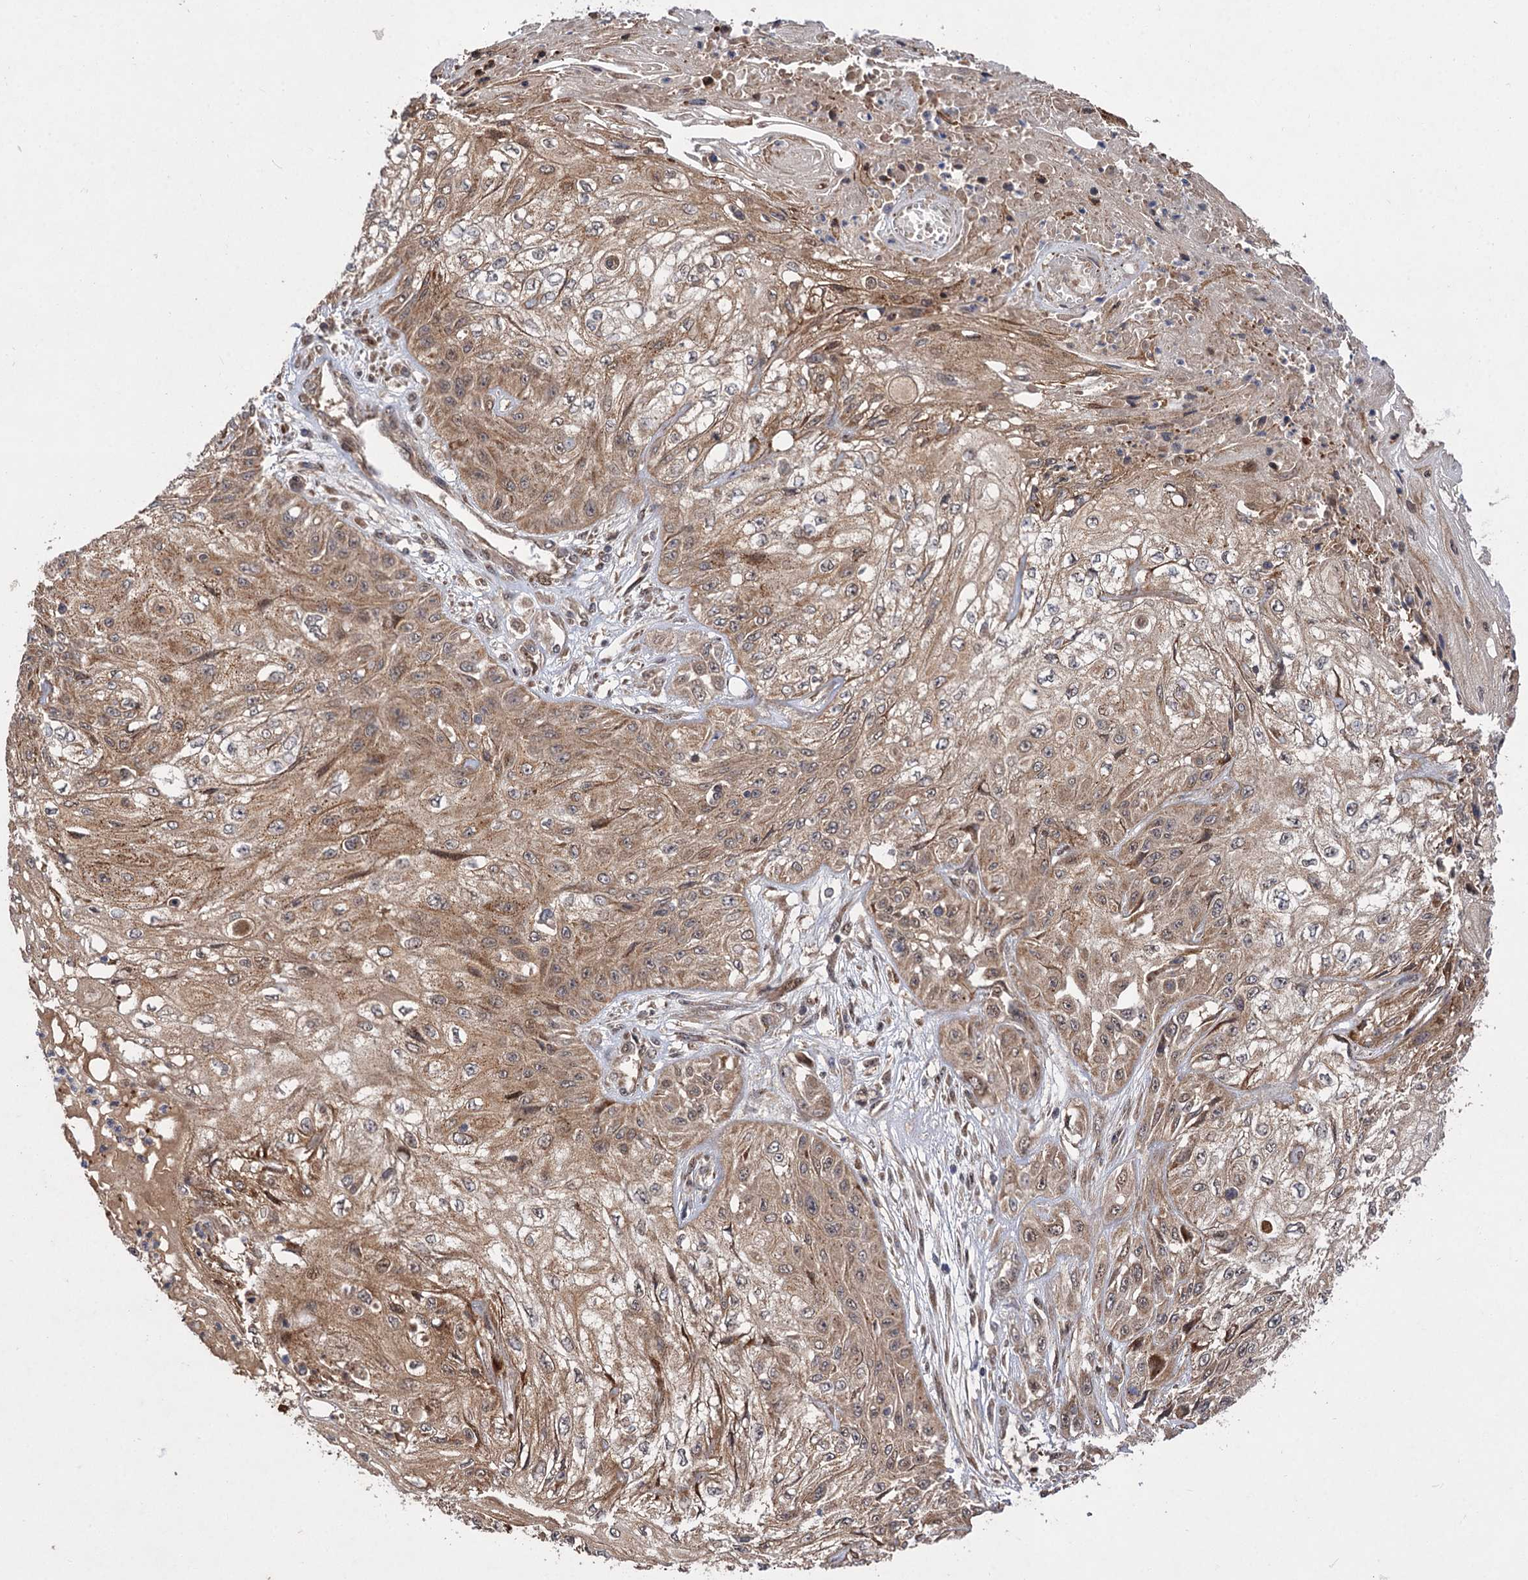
{"staining": {"intensity": "moderate", "quantity": ">75%", "location": "cytoplasmic/membranous"}, "tissue": "skin cancer", "cell_type": "Tumor cells", "image_type": "cancer", "snomed": [{"axis": "morphology", "description": "Squamous cell carcinoma, NOS"}, {"axis": "morphology", "description": "Squamous cell carcinoma, metastatic, NOS"}, {"axis": "topography", "description": "Skin"}, {"axis": "topography", "description": "Lymph node"}], "caption": "High-power microscopy captured an immunohistochemistry image of squamous cell carcinoma (skin), revealing moderate cytoplasmic/membranous expression in about >75% of tumor cells.", "gene": "FBXW8", "patient": {"sex": "male", "age": 75}}